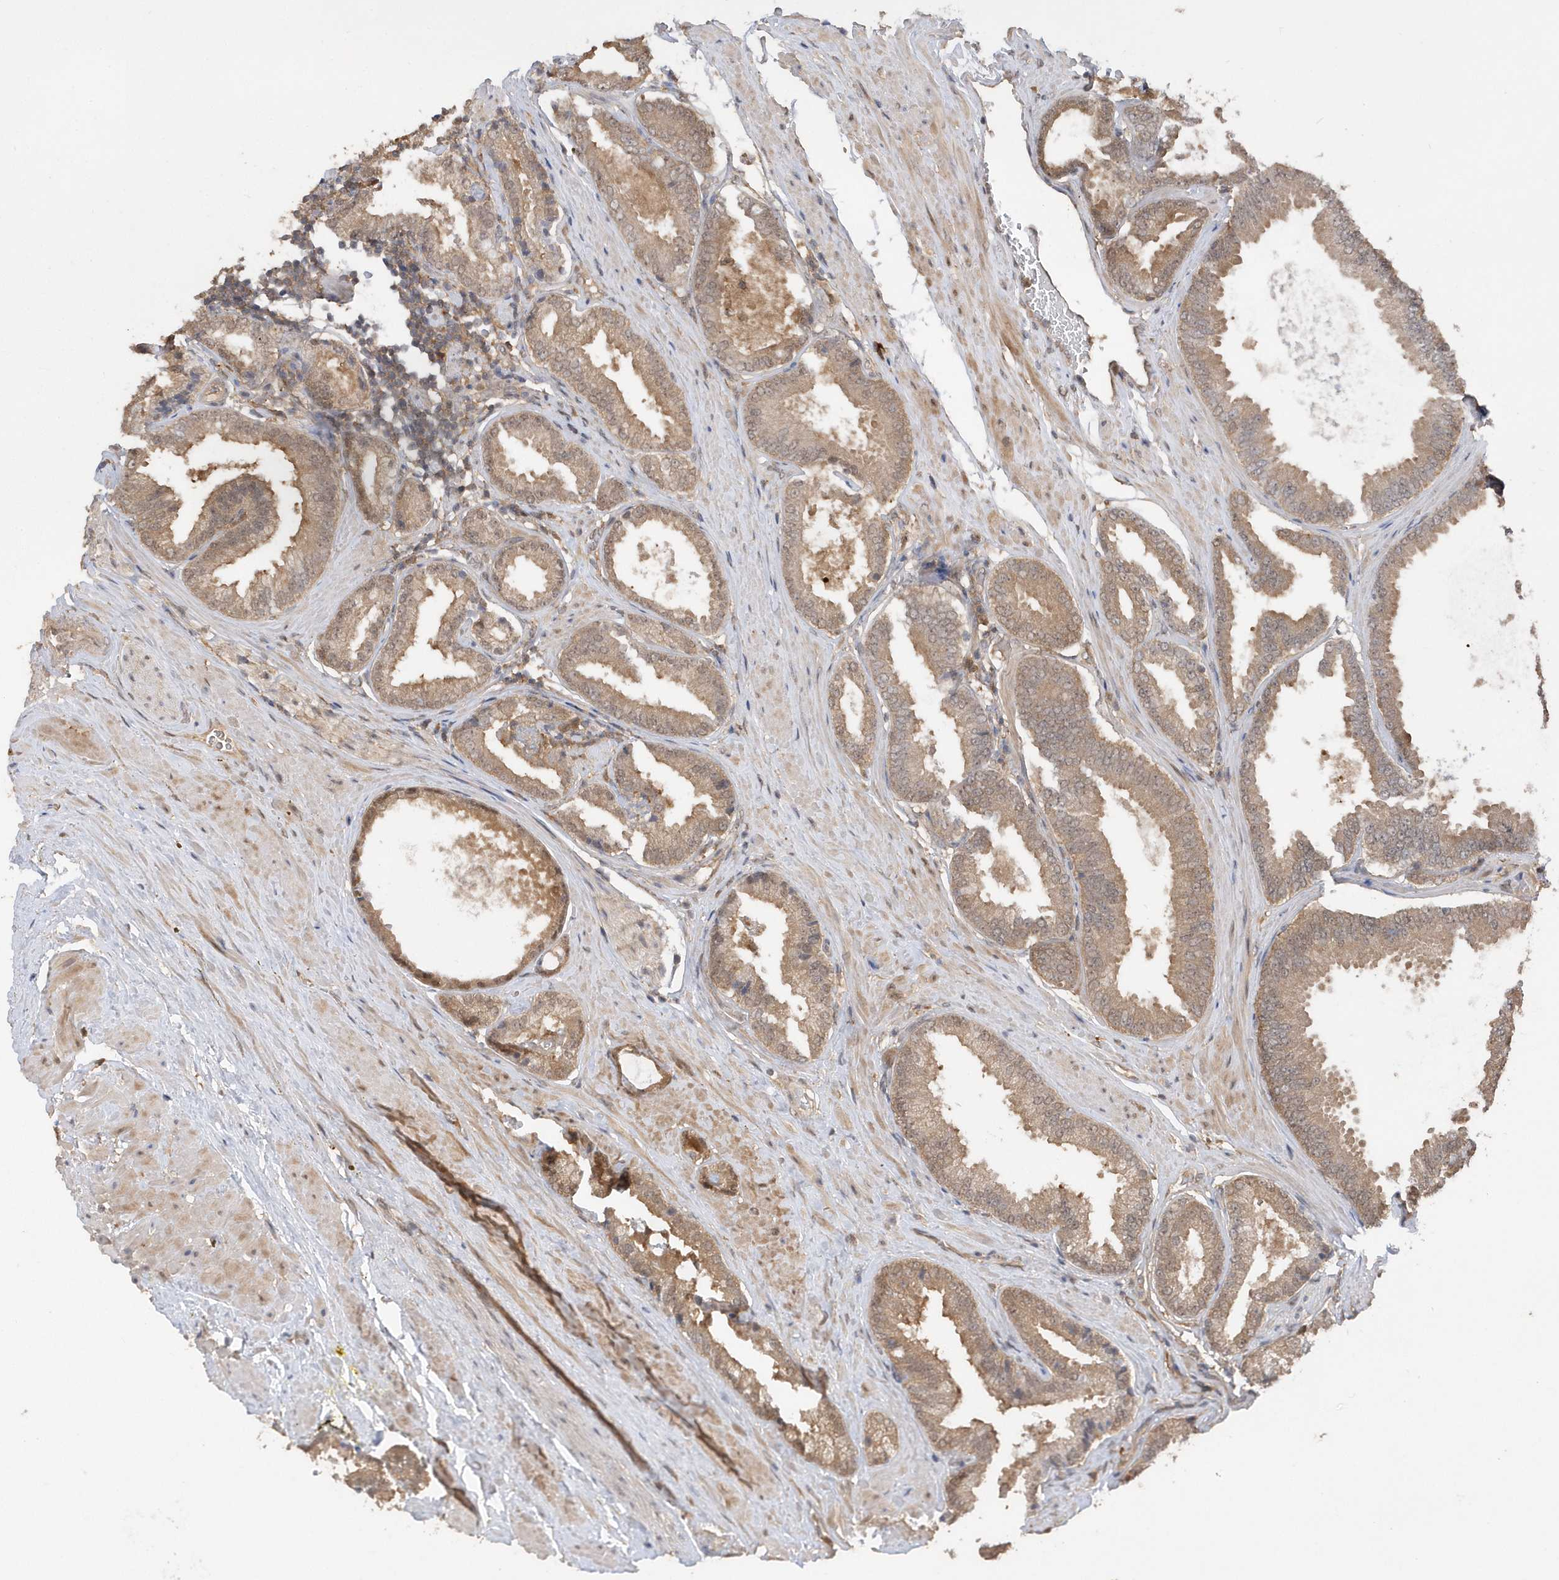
{"staining": {"intensity": "weak", "quantity": ">75%", "location": "cytoplasmic/membranous"}, "tissue": "prostate cancer", "cell_type": "Tumor cells", "image_type": "cancer", "snomed": [{"axis": "morphology", "description": "Normal tissue, NOS"}, {"axis": "morphology", "description": "Adenocarcinoma, Low grade"}, {"axis": "topography", "description": "Prostate"}, {"axis": "topography", "description": "Peripheral nerve tissue"}], "caption": "A micrograph showing weak cytoplasmic/membranous positivity in approximately >75% of tumor cells in prostate low-grade adenocarcinoma, as visualized by brown immunohistochemical staining.", "gene": "RPE", "patient": {"sex": "male", "age": 71}}